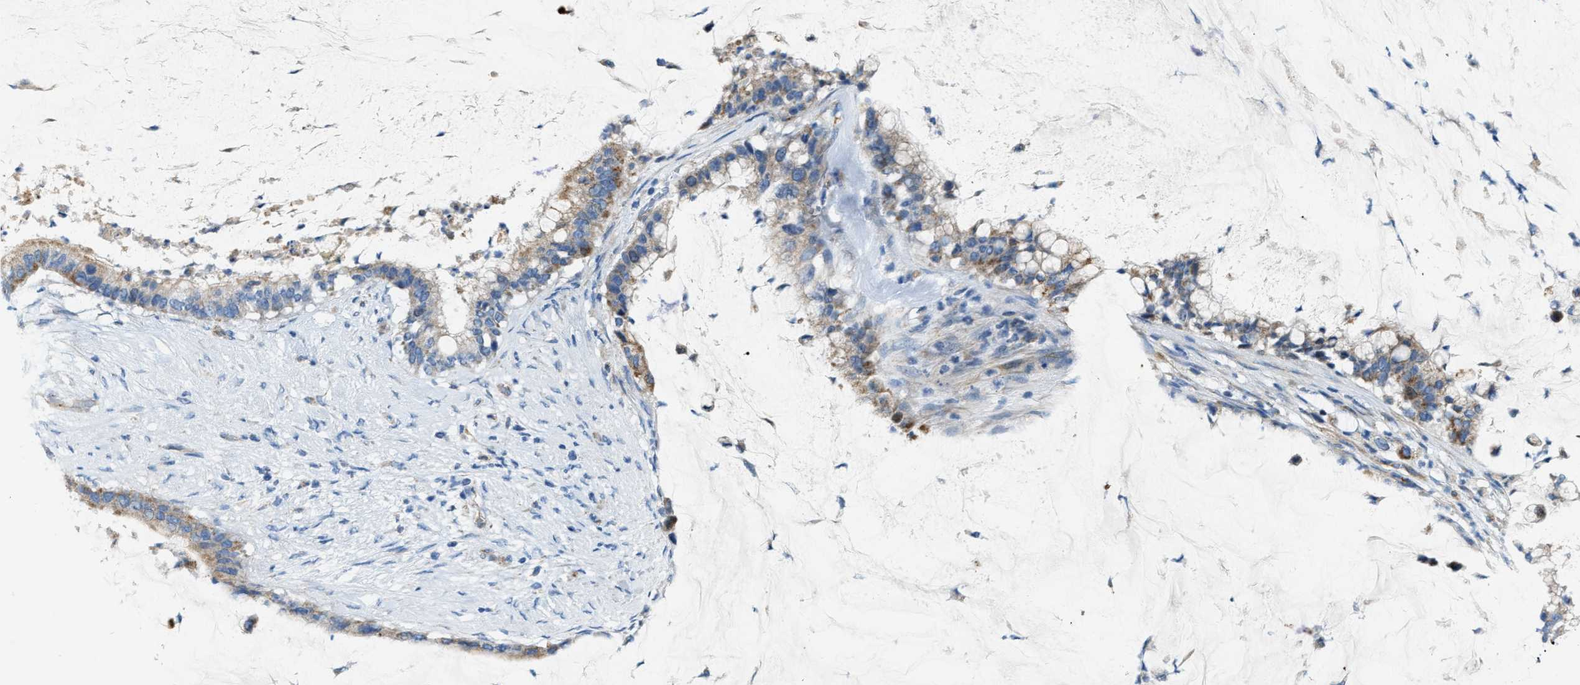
{"staining": {"intensity": "moderate", "quantity": "<25%", "location": "cytoplasmic/membranous"}, "tissue": "pancreatic cancer", "cell_type": "Tumor cells", "image_type": "cancer", "snomed": [{"axis": "morphology", "description": "Adenocarcinoma, NOS"}, {"axis": "topography", "description": "Pancreas"}], "caption": "There is low levels of moderate cytoplasmic/membranous staining in tumor cells of pancreatic adenocarcinoma, as demonstrated by immunohistochemical staining (brown color).", "gene": "JADE1", "patient": {"sex": "male", "age": 41}}